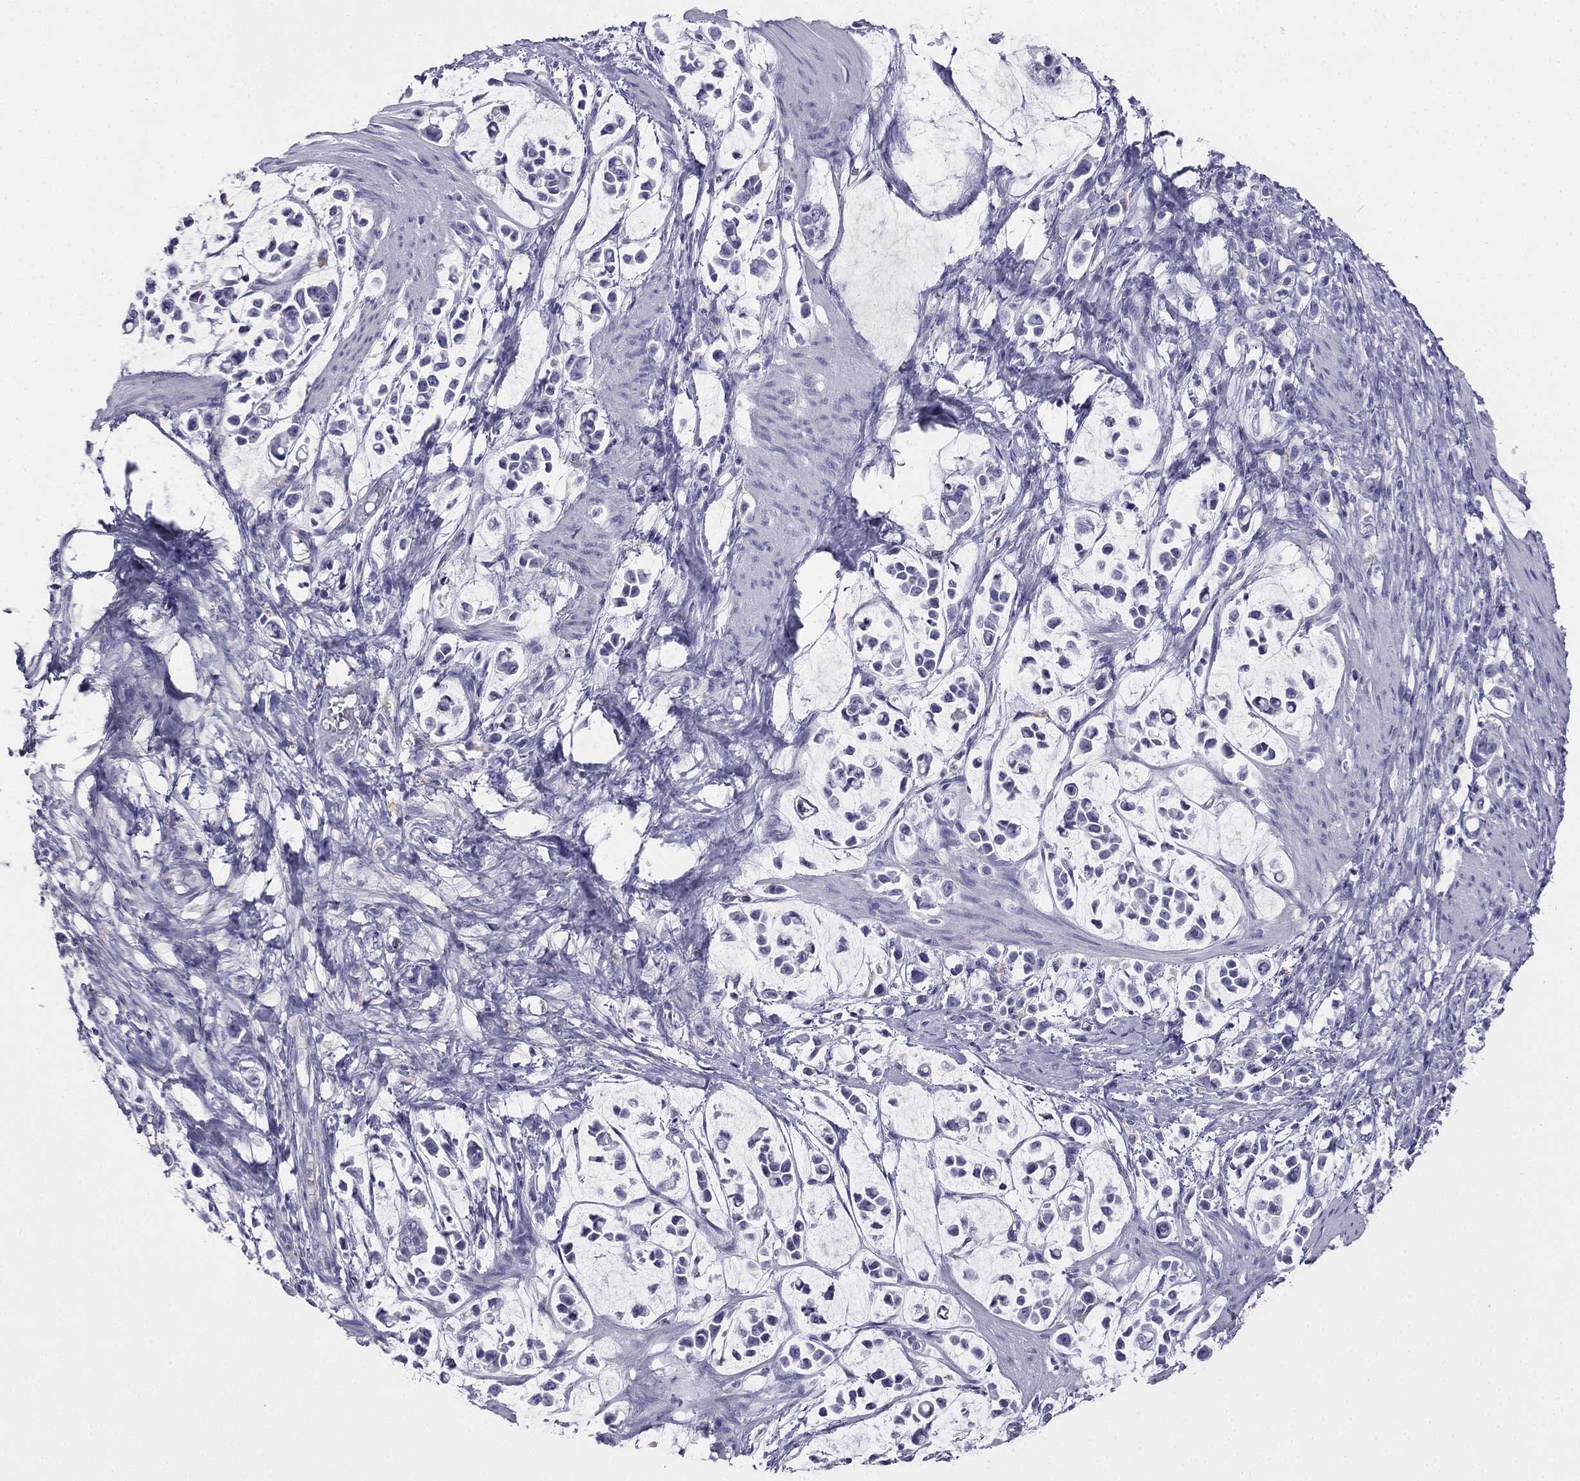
{"staining": {"intensity": "negative", "quantity": "none", "location": "none"}, "tissue": "stomach cancer", "cell_type": "Tumor cells", "image_type": "cancer", "snomed": [{"axis": "morphology", "description": "Adenocarcinoma, NOS"}, {"axis": "topography", "description": "Stomach"}], "caption": "Stomach cancer (adenocarcinoma) was stained to show a protein in brown. There is no significant staining in tumor cells. Brightfield microscopy of immunohistochemistry (IHC) stained with DAB (3,3'-diaminobenzidine) (brown) and hematoxylin (blue), captured at high magnification.", "gene": "ALOXE3", "patient": {"sex": "male", "age": 82}}